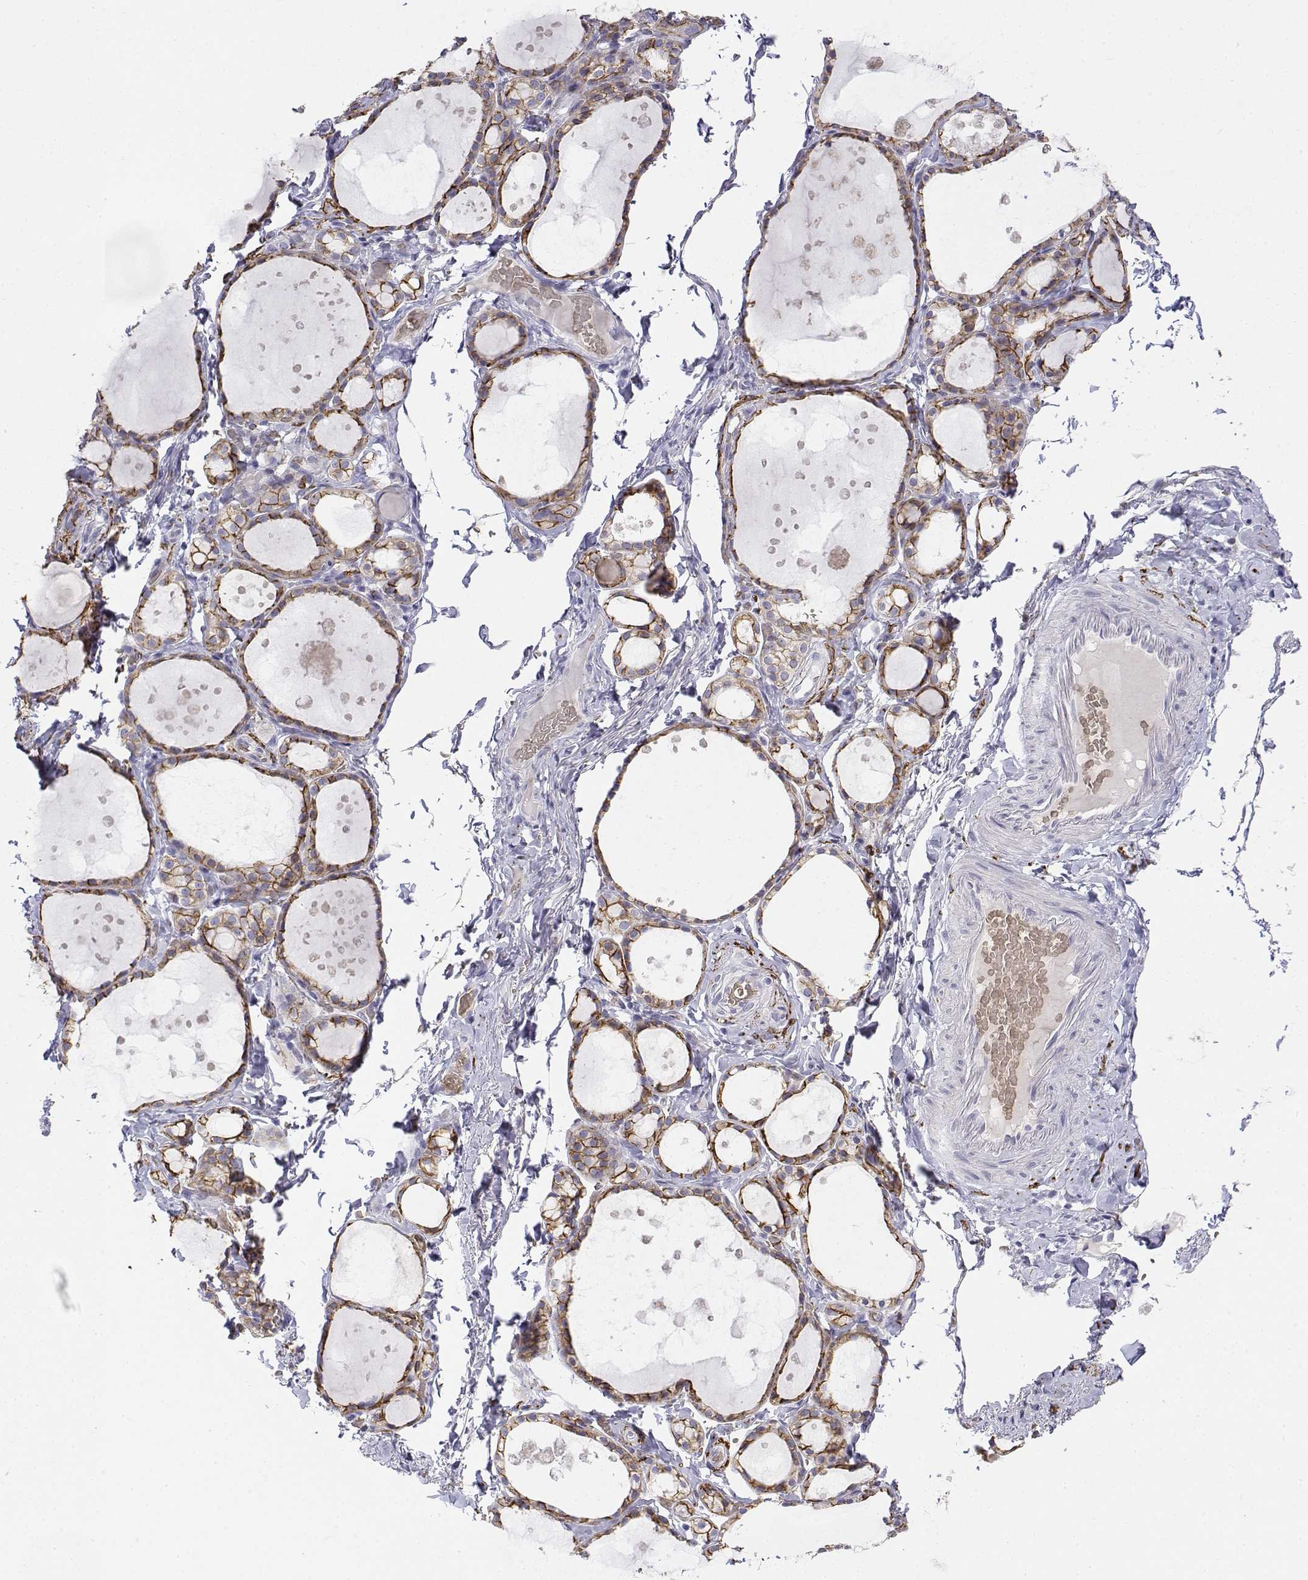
{"staining": {"intensity": "moderate", "quantity": ">75%", "location": "cytoplasmic/membranous"}, "tissue": "thyroid gland", "cell_type": "Glandular cells", "image_type": "normal", "snomed": [{"axis": "morphology", "description": "Normal tissue, NOS"}, {"axis": "topography", "description": "Thyroid gland"}], "caption": "The micrograph displays immunohistochemical staining of benign thyroid gland. There is moderate cytoplasmic/membranous positivity is present in about >75% of glandular cells.", "gene": "CADM1", "patient": {"sex": "male", "age": 68}}